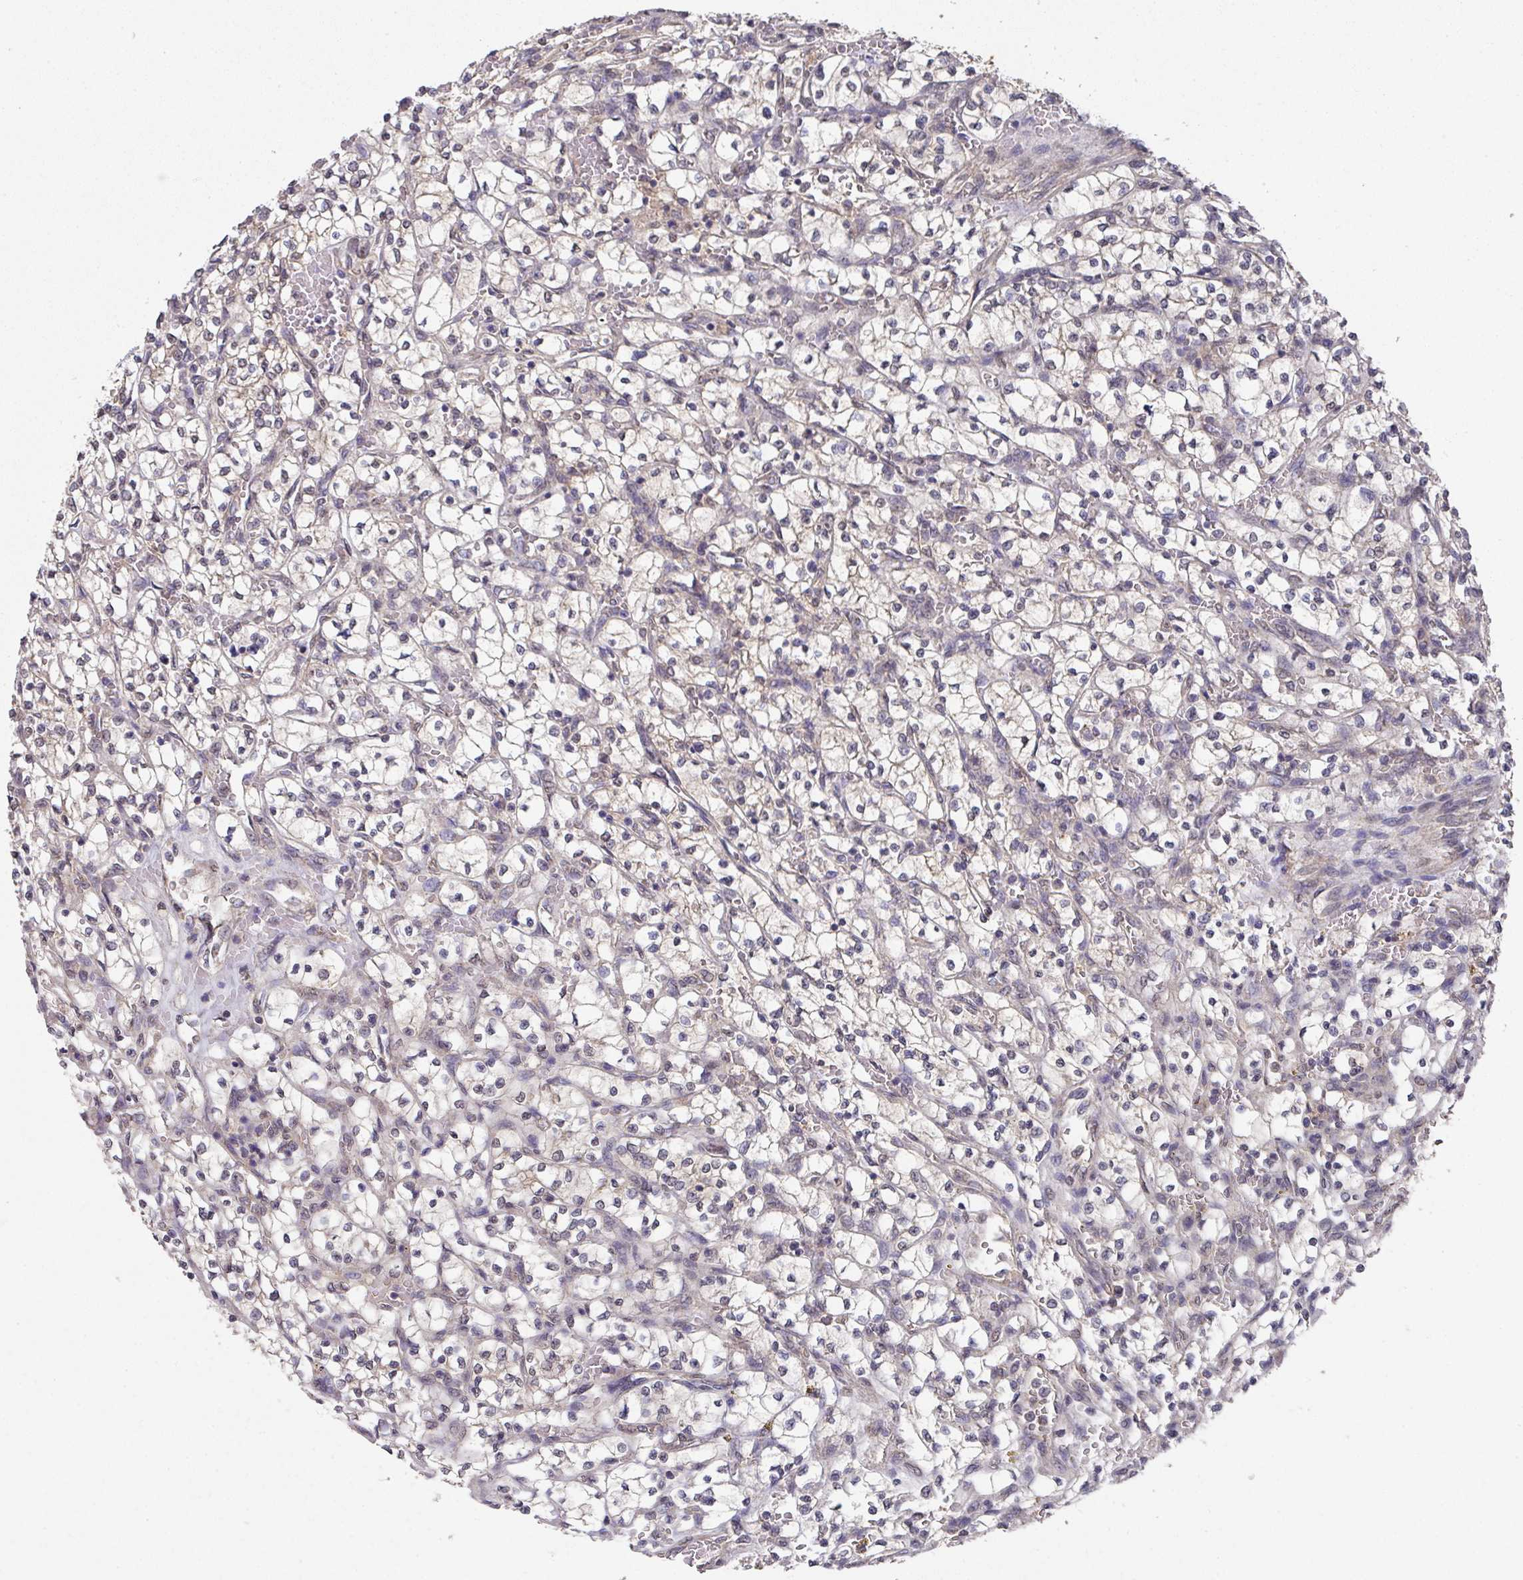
{"staining": {"intensity": "negative", "quantity": "none", "location": "none"}, "tissue": "renal cancer", "cell_type": "Tumor cells", "image_type": "cancer", "snomed": [{"axis": "morphology", "description": "Adenocarcinoma, NOS"}, {"axis": "topography", "description": "Kidney"}], "caption": "IHC micrograph of neoplastic tissue: renal cancer (adenocarcinoma) stained with DAB displays no significant protein positivity in tumor cells. The staining is performed using DAB (3,3'-diaminobenzidine) brown chromogen with nuclei counter-stained in using hematoxylin.", "gene": "EXTL3", "patient": {"sex": "female", "age": 64}}